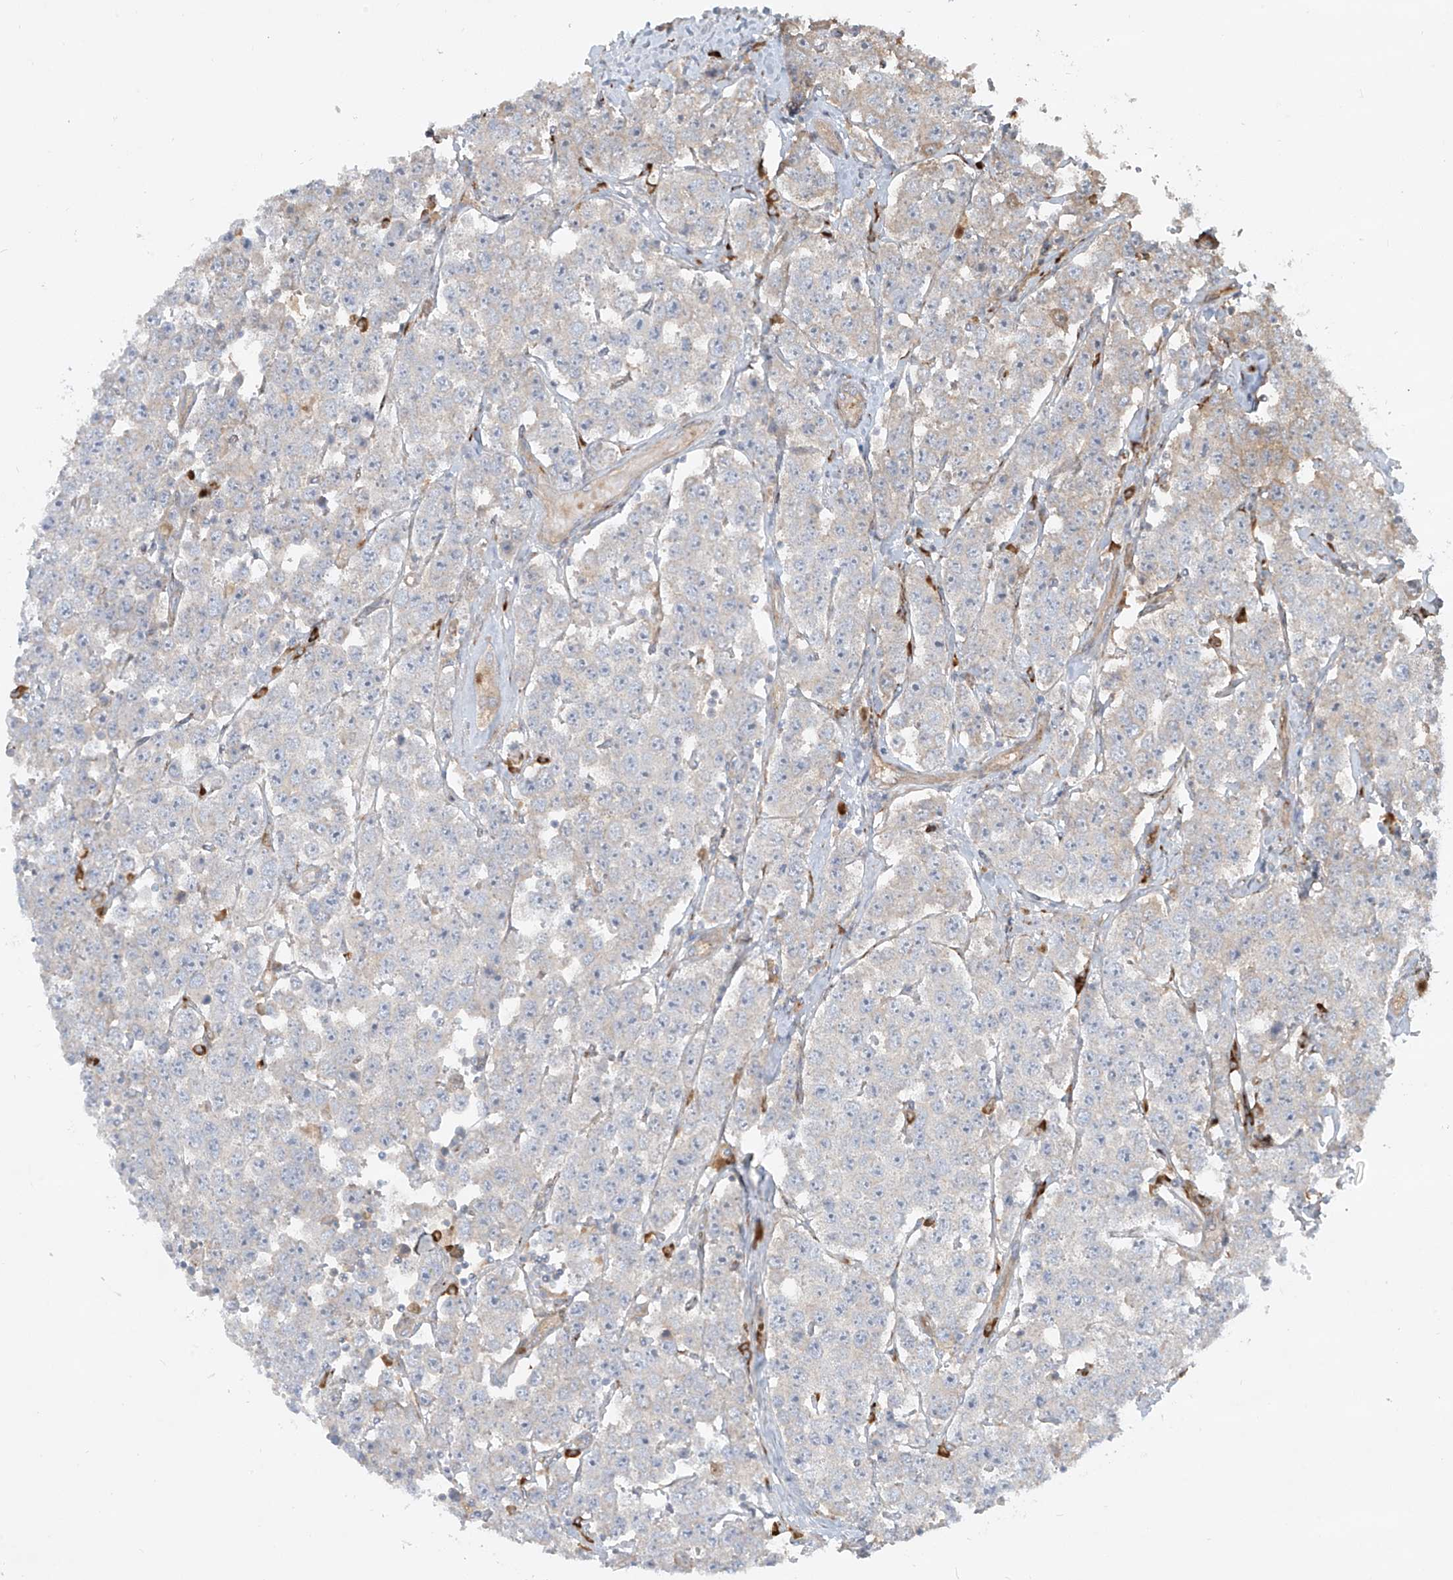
{"staining": {"intensity": "negative", "quantity": "none", "location": "none"}, "tissue": "testis cancer", "cell_type": "Tumor cells", "image_type": "cancer", "snomed": [{"axis": "morphology", "description": "Seminoma, NOS"}, {"axis": "topography", "description": "Testis"}], "caption": "This image is of testis seminoma stained with immunohistochemistry (IHC) to label a protein in brown with the nuclei are counter-stained blue. There is no expression in tumor cells.", "gene": "DDIT4", "patient": {"sex": "male", "age": 28}}